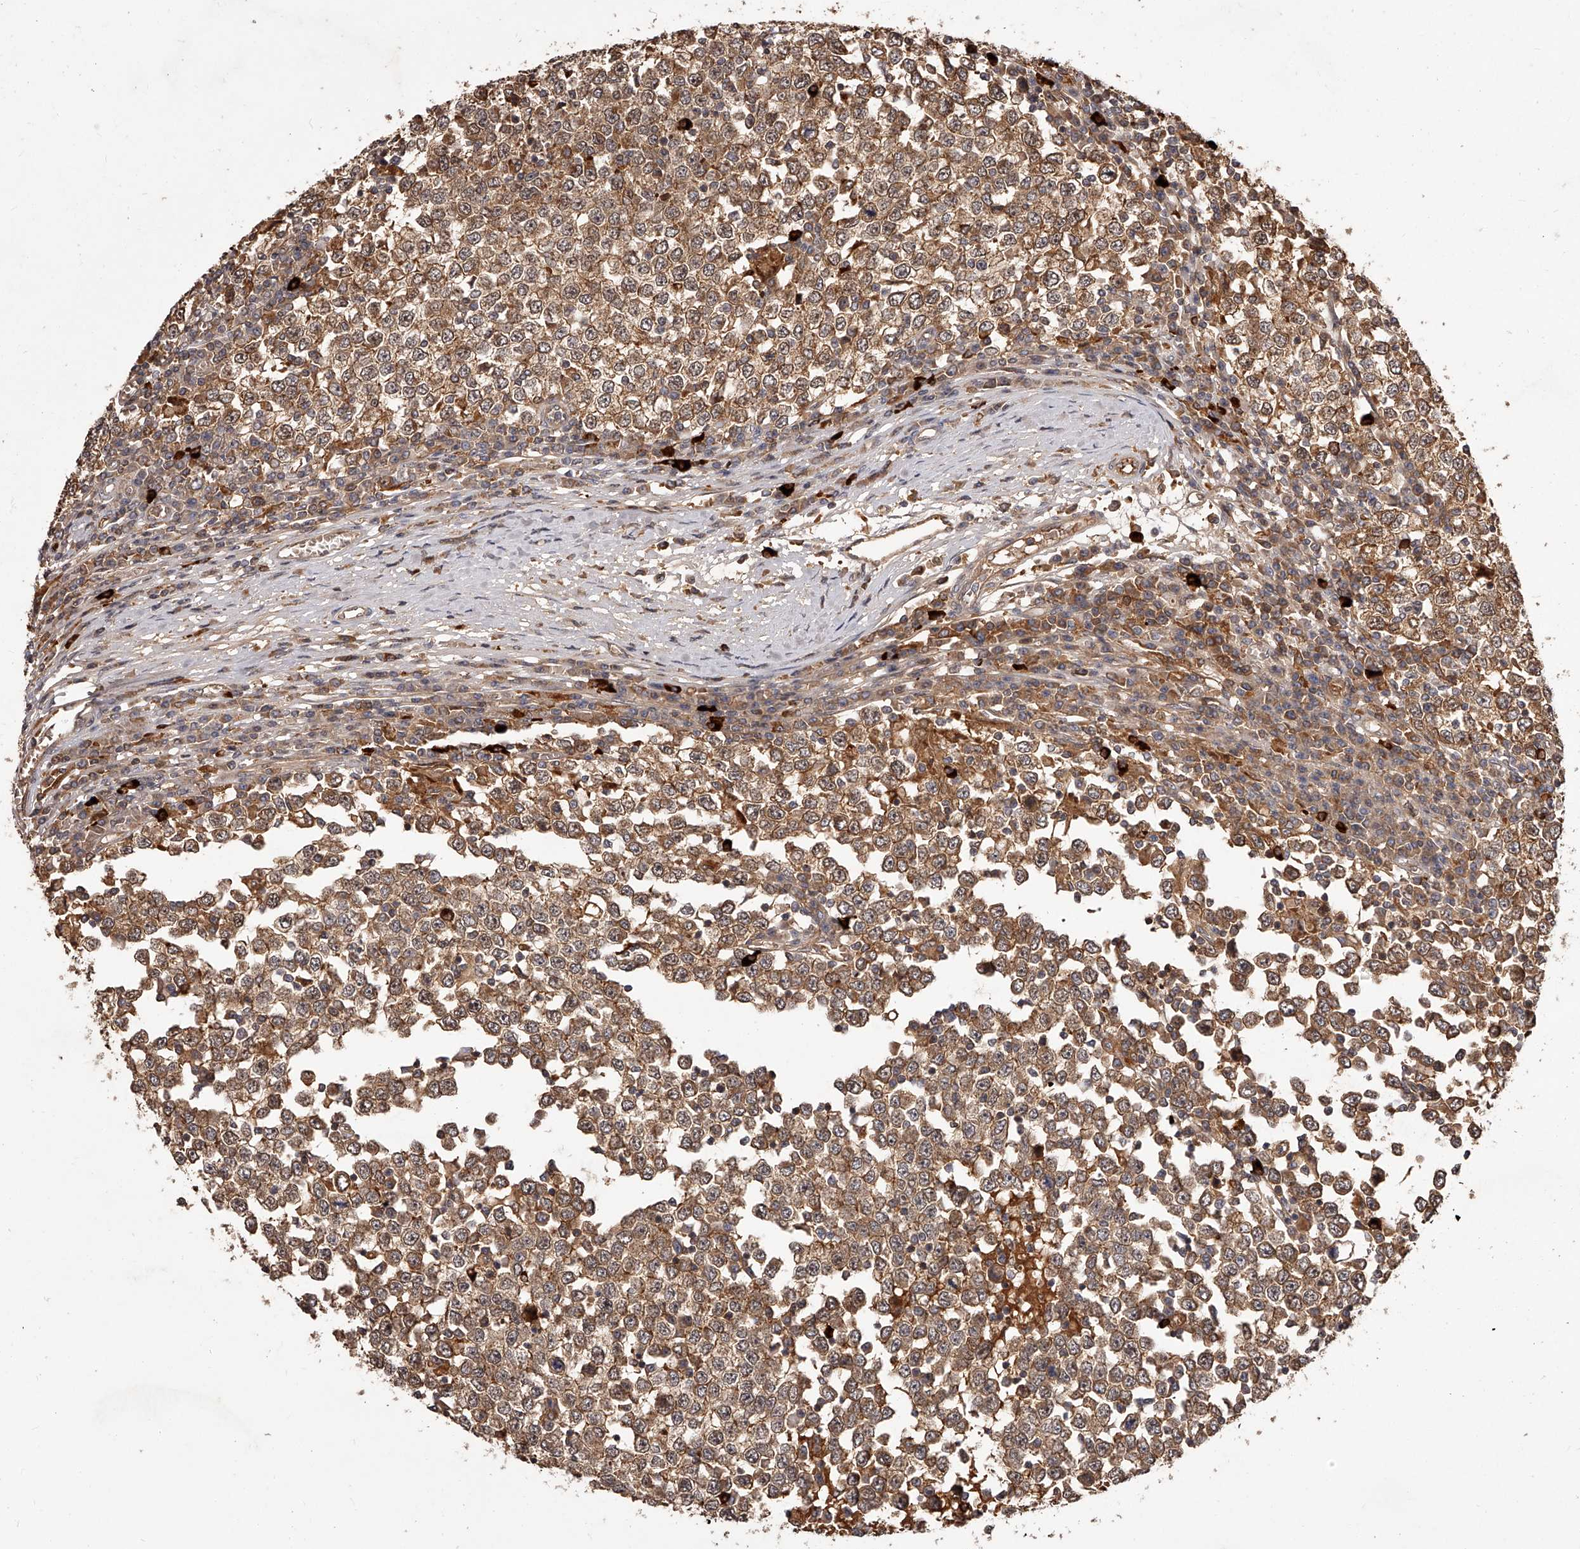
{"staining": {"intensity": "moderate", "quantity": ">75%", "location": "cytoplasmic/membranous"}, "tissue": "testis cancer", "cell_type": "Tumor cells", "image_type": "cancer", "snomed": [{"axis": "morphology", "description": "Seminoma, NOS"}, {"axis": "topography", "description": "Testis"}], "caption": "Protein staining of testis cancer (seminoma) tissue reveals moderate cytoplasmic/membranous expression in about >75% of tumor cells.", "gene": "CRYZL1", "patient": {"sex": "male", "age": 65}}